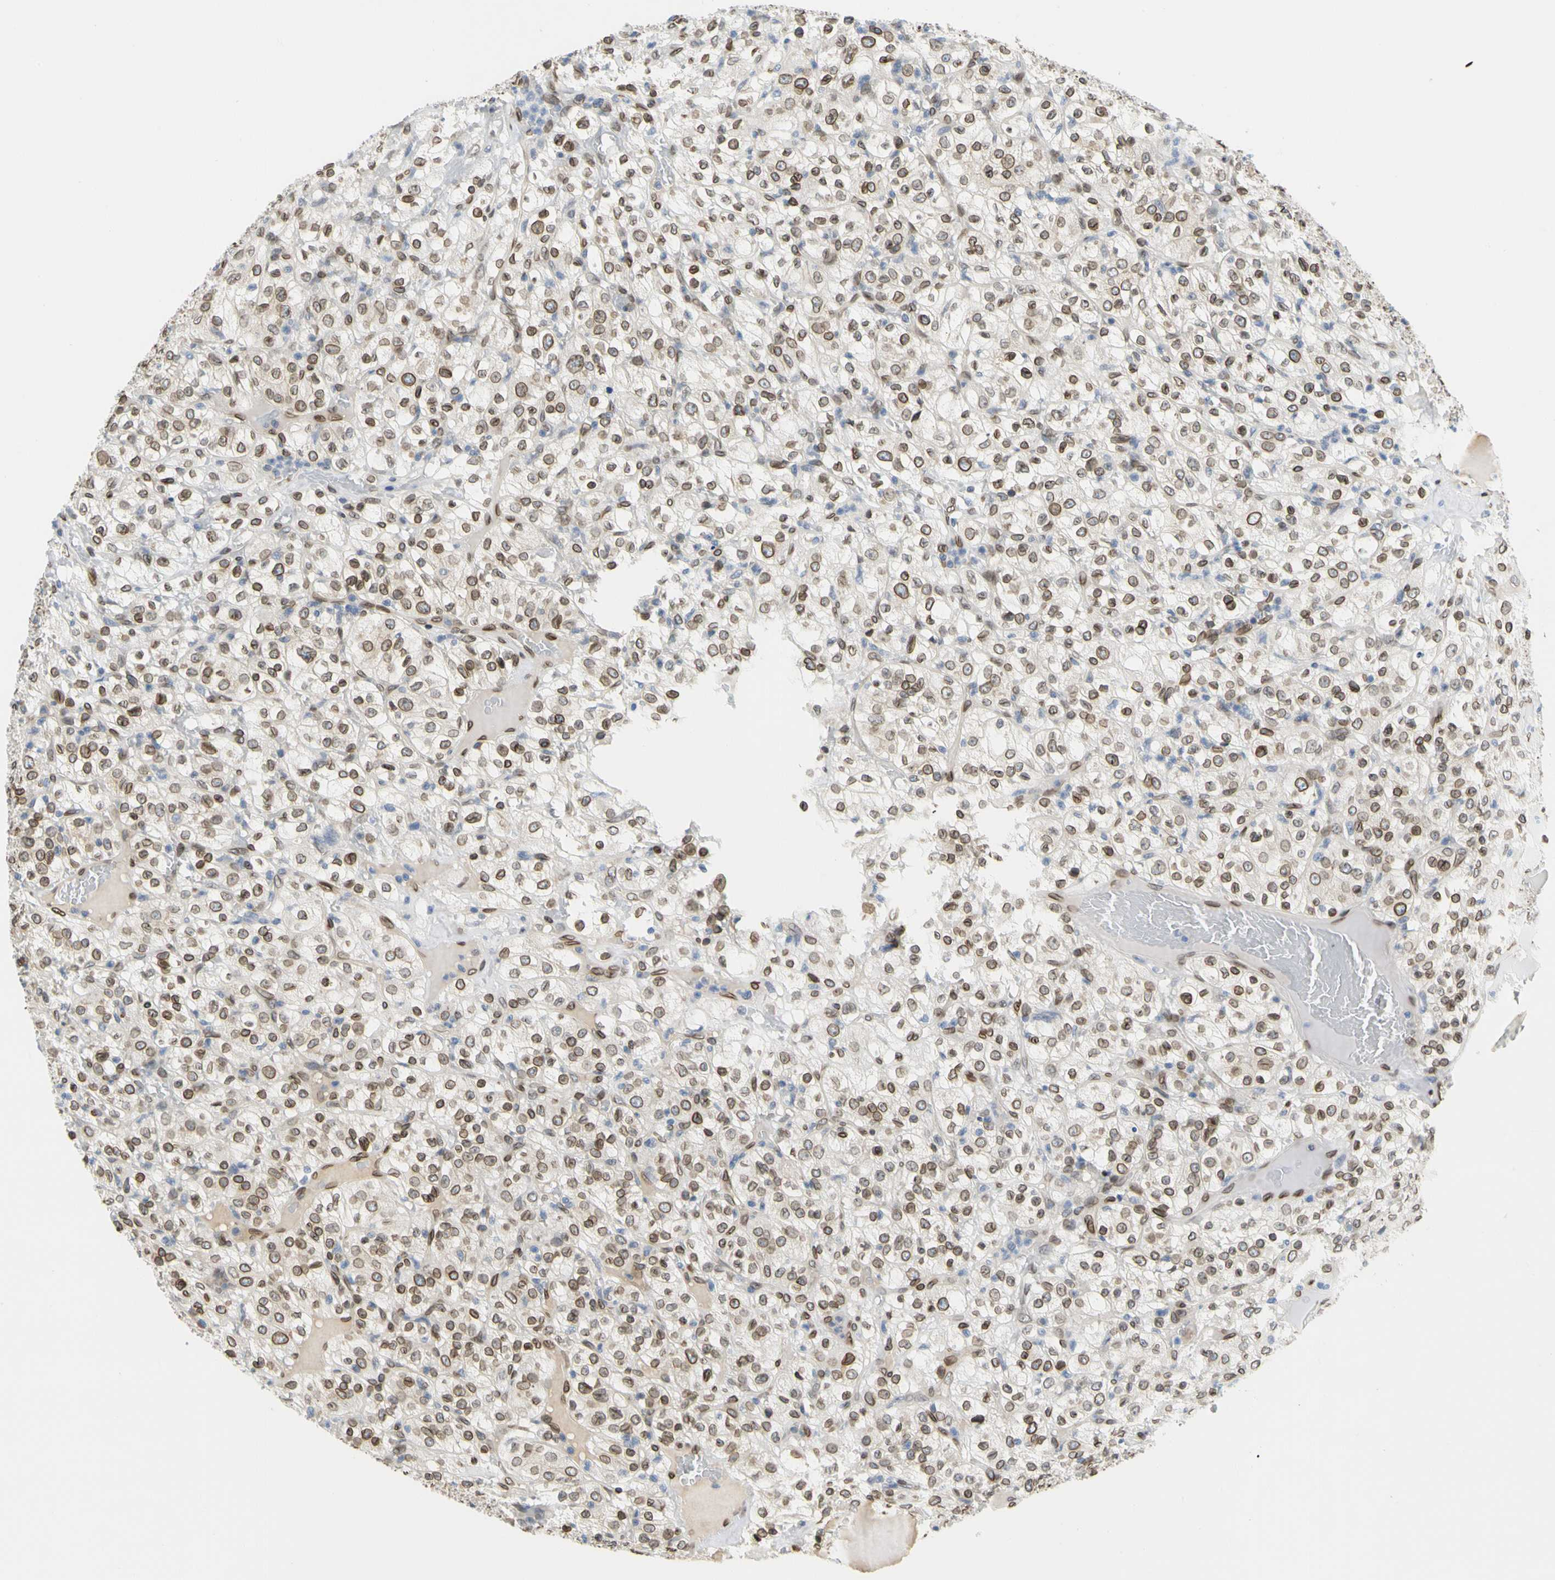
{"staining": {"intensity": "moderate", "quantity": ">75%", "location": "cytoplasmic/membranous,nuclear"}, "tissue": "renal cancer", "cell_type": "Tumor cells", "image_type": "cancer", "snomed": [{"axis": "morphology", "description": "Normal tissue, NOS"}, {"axis": "morphology", "description": "Adenocarcinoma, NOS"}, {"axis": "topography", "description": "Kidney"}], "caption": "High-magnification brightfield microscopy of adenocarcinoma (renal) stained with DAB (brown) and counterstained with hematoxylin (blue). tumor cells exhibit moderate cytoplasmic/membranous and nuclear expression is identified in approximately>75% of cells.", "gene": "SUN1", "patient": {"sex": "female", "age": 72}}